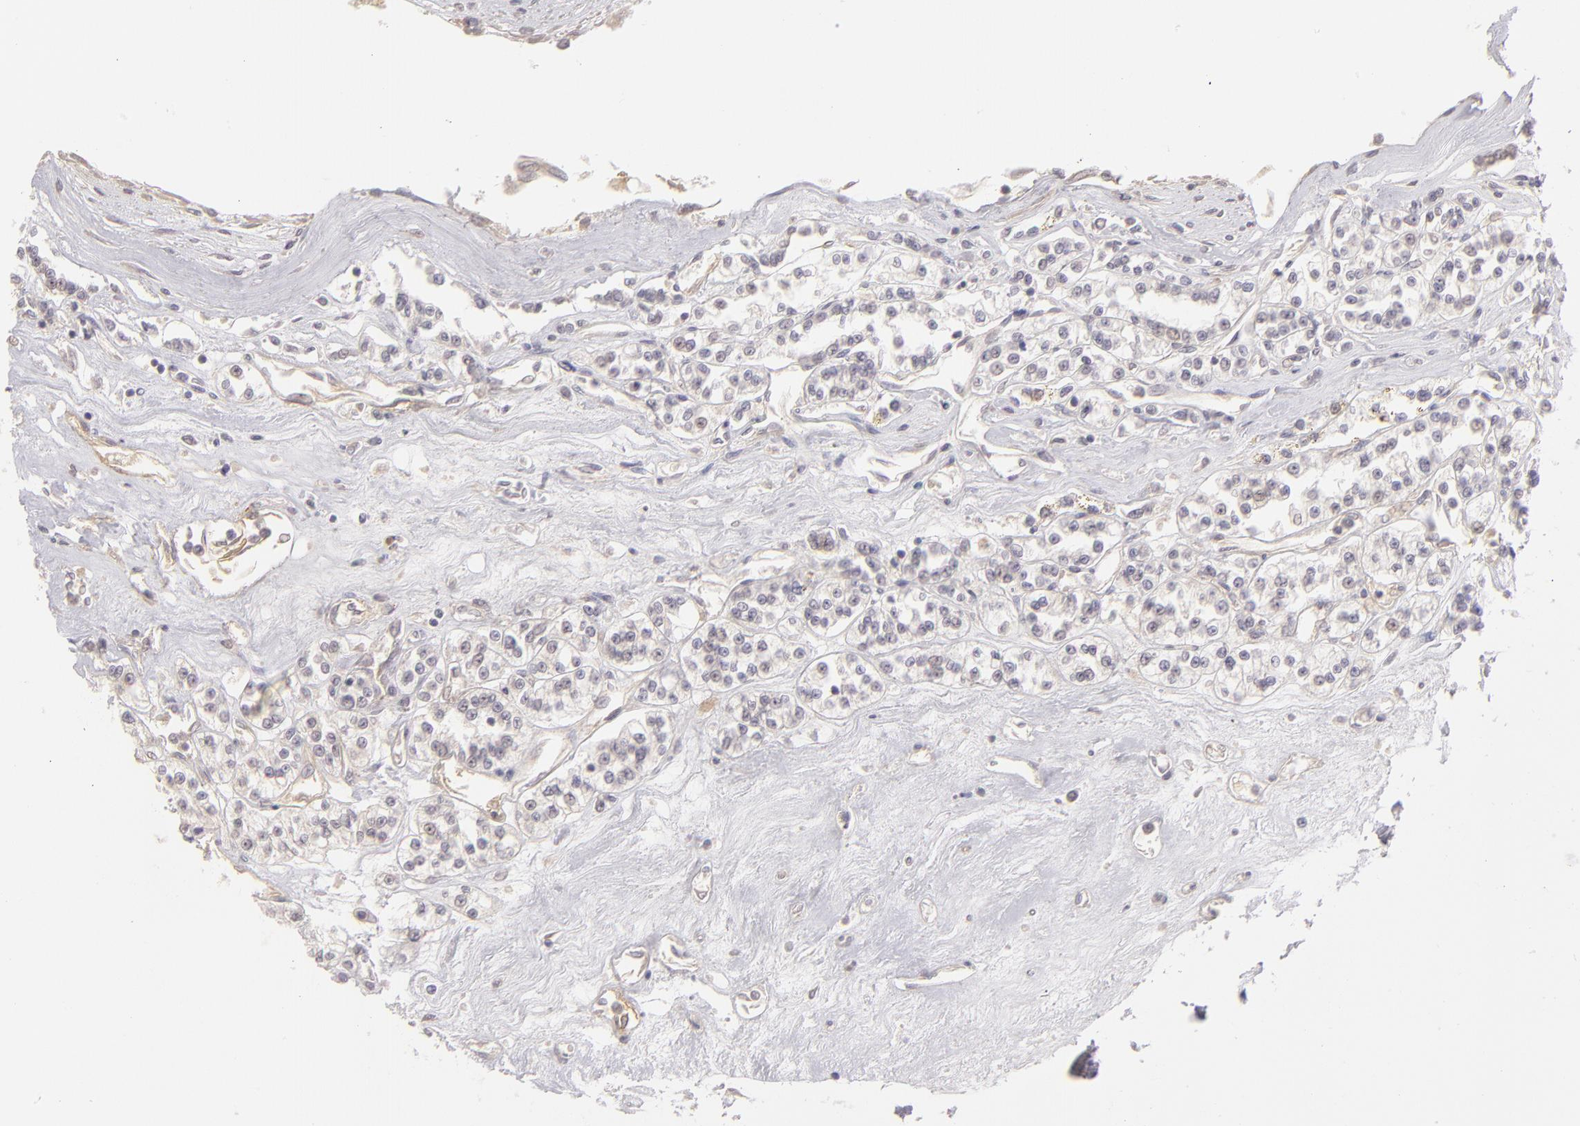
{"staining": {"intensity": "negative", "quantity": "none", "location": "none"}, "tissue": "renal cancer", "cell_type": "Tumor cells", "image_type": "cancer", "snomed": [{"axis": "morphology", "description": "Adenocarcinoma, NOS"}, {"axis": "topography", "description": "Kidney"}], "caption": "A histopathology image of renal adenocarcinoma stained for a protein shows no brown staining in tumor cells.", "gene": "THBD", "patient": {"sex": "female", "age": 76}}